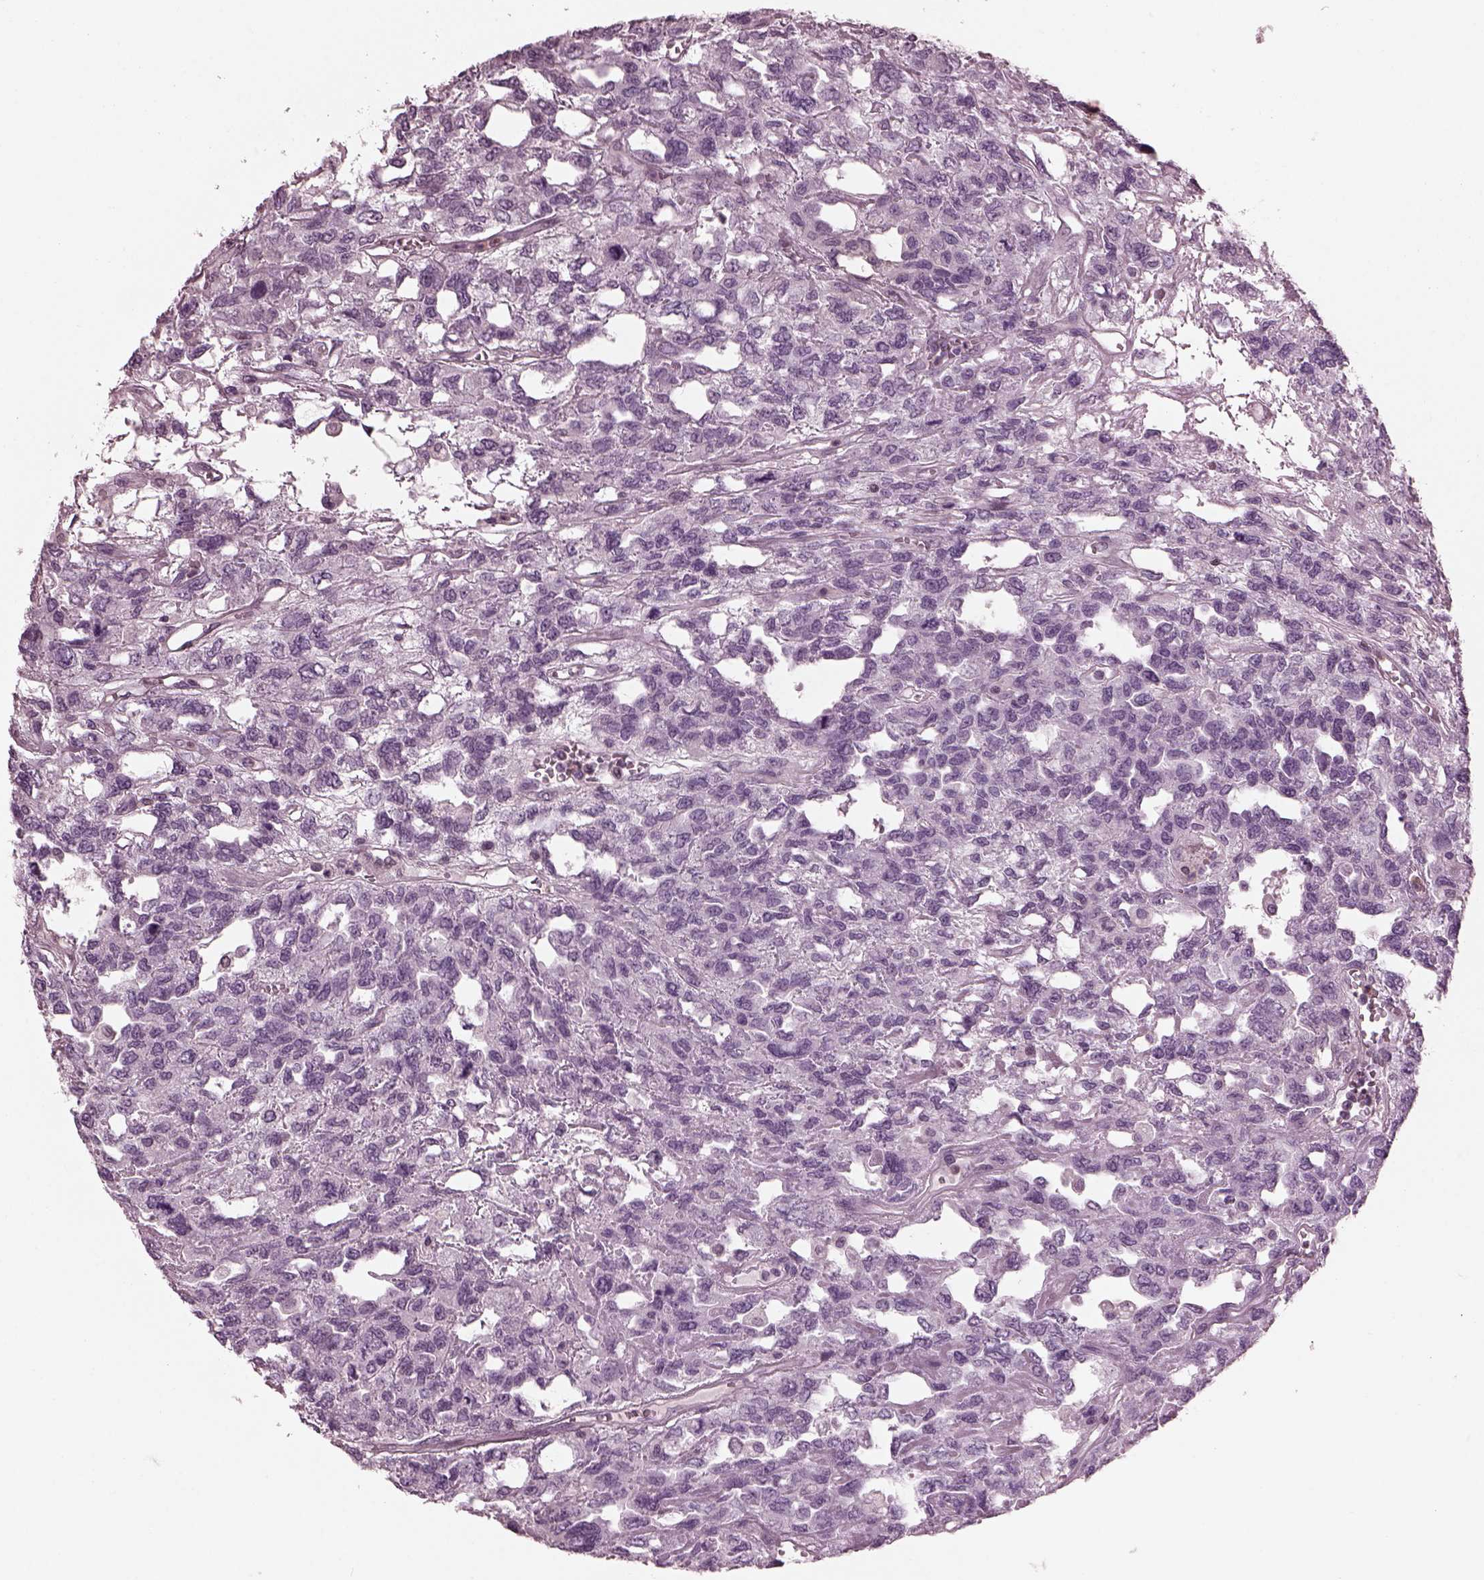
{"staining": {"intensity": "negative", "quantity": "none", "location": "none"}, "tissue": "testis cancer", "cell_type": "Tumor cells", "image_type": "cancer", "snomed": [{"axis": "morphology", "description": "Seminoma, NOS"}, {"axis": "topography", "description": "Testis"}], "caption": "Tumor cells show no significant protein positivity in testis seminoma. Brightfield microscopy of immunohistochemistry stained with DAB (brown) and hematoxylin (blue), captured at high magnification.", "gene": "BFSP1", "patient": {"sex": "male", "age": 52}}